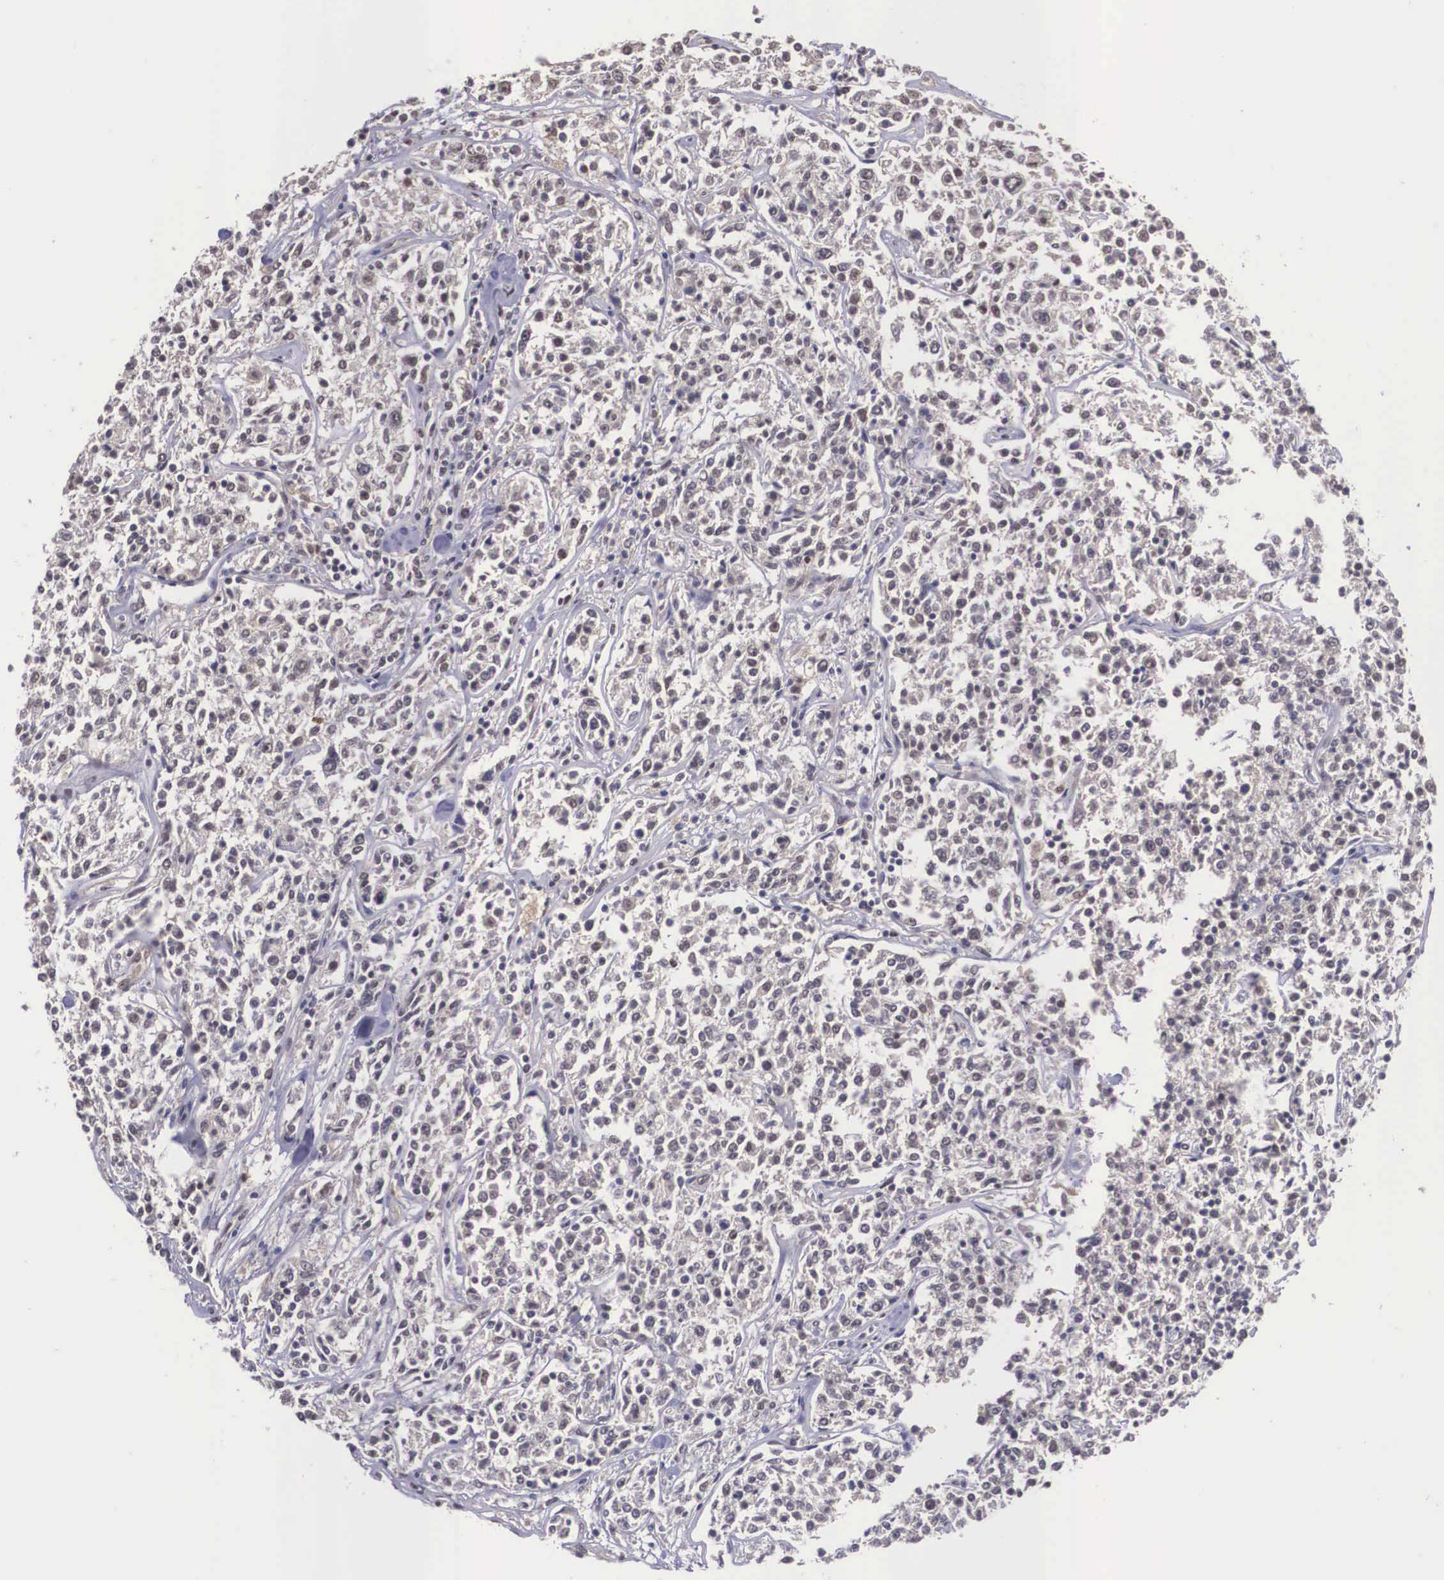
{"staining": {"intensity": "weak", "quantity": "25%-75%", "location": "cytoplasmic/membranous"}, "tissue": "lymphoma", "cell_type": "Tumor cells", "image_type": "cancer", "snomed": [{"axis": "morphology", "description": "Malignant lymphoma, non-Hodgkin's type, Low grade"}, {"axis": "topography", "description": "Small intestine"}], "caption": "Low-grade malignant lymphoma, non-Hodgkin's type stained with DAB immunohistochemistry reveals low levels of weak cytoplasmic/membranous expression in approximately 25%-75% of tumor cells. (DAB (3,3'-diaminobenzidine) IHC with brightfield microscopy, high magnification).", "gene": "VASH1", "patient": {"sex": "female", "age": 59}}